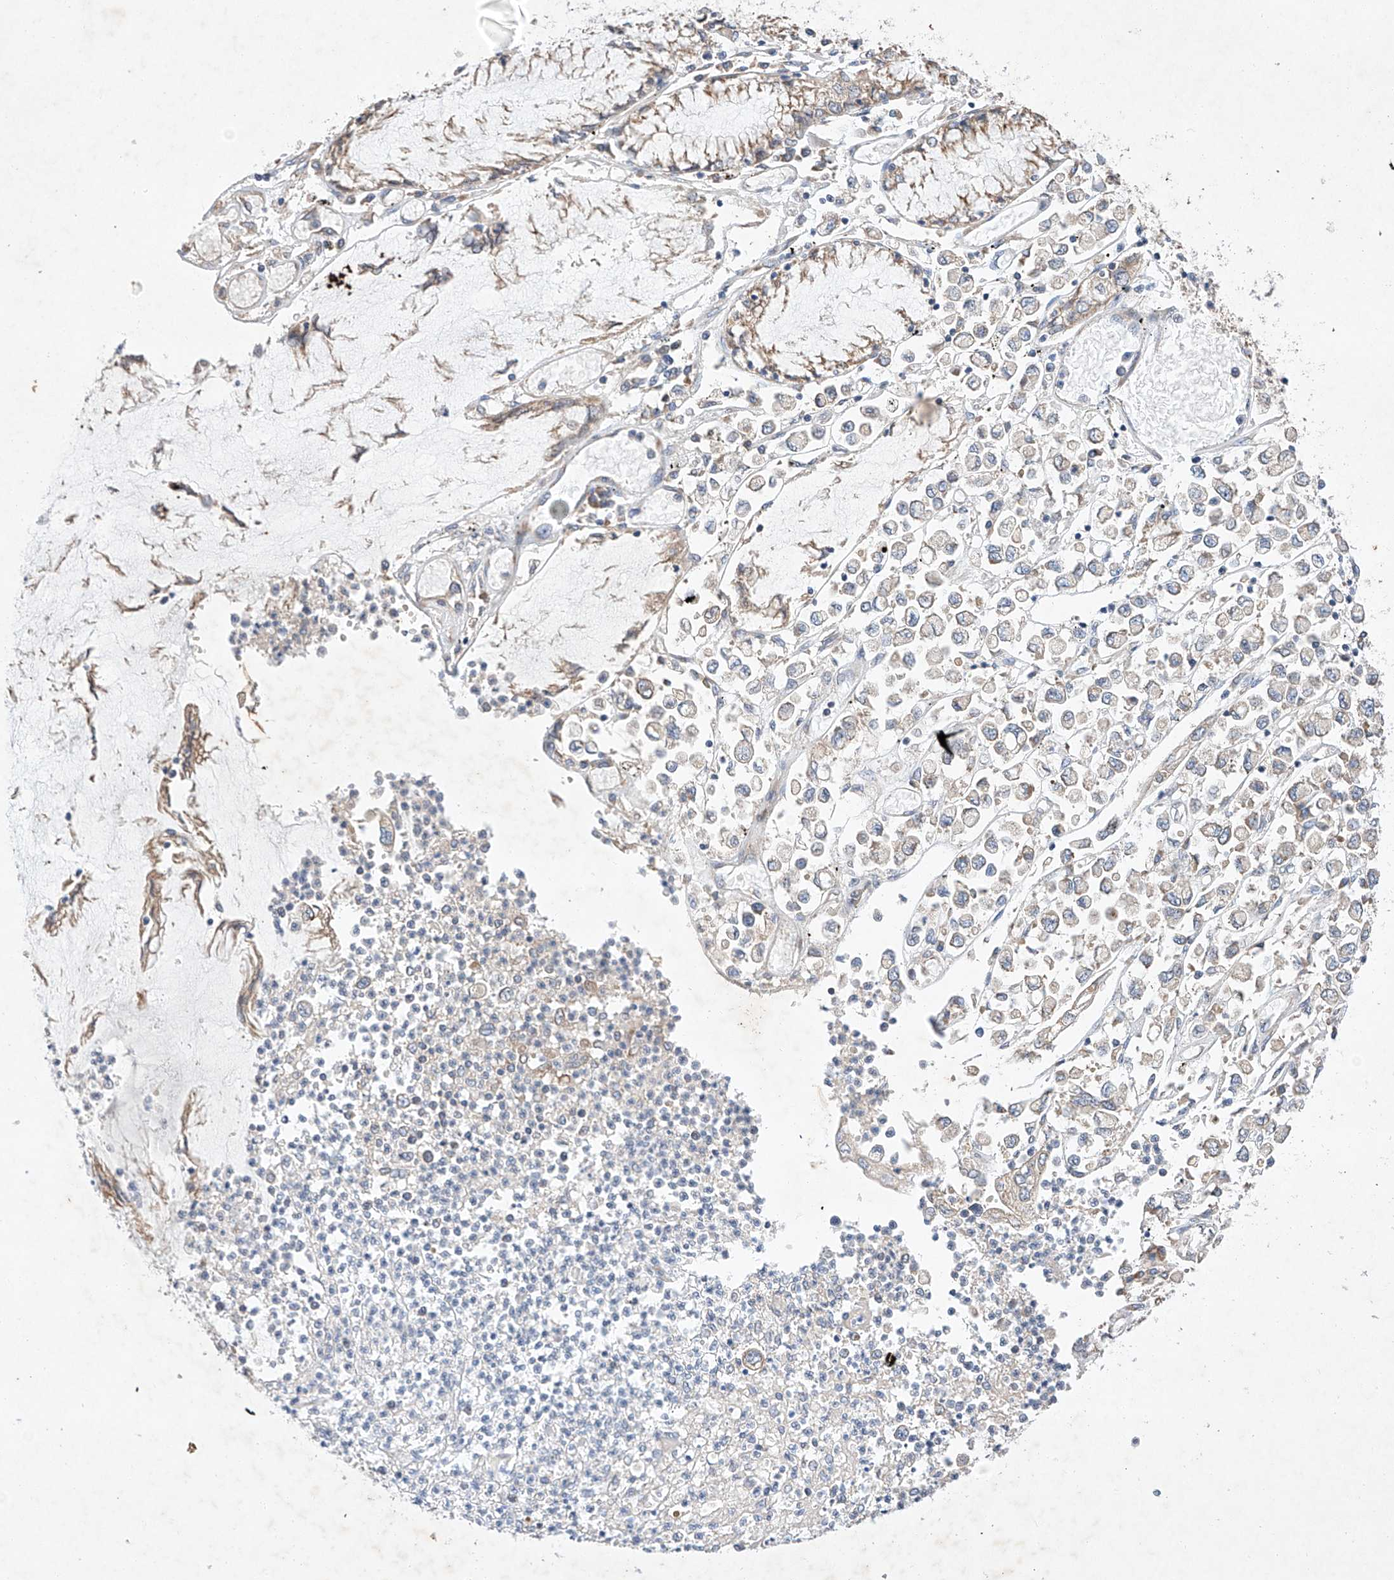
{"staining": {"intensity": "weak", "quantity": "<25%", "location": "cytoplasmic/membranous"}, "tissue": "stomach cancer", "cell_type": "Tumor cells", "image_type": "cancer", "snomed": [{"axis": "morphology", "description": "Adenocarcinoma, NOS"}, {"axis": "topography", "description": "Stomach"}], "caption": "Tumor cells show no significant protein positivity in adenocarcinoma (stomach).", "gene": "C6orf118", "patient": {"sex": "female", "age": 76}}